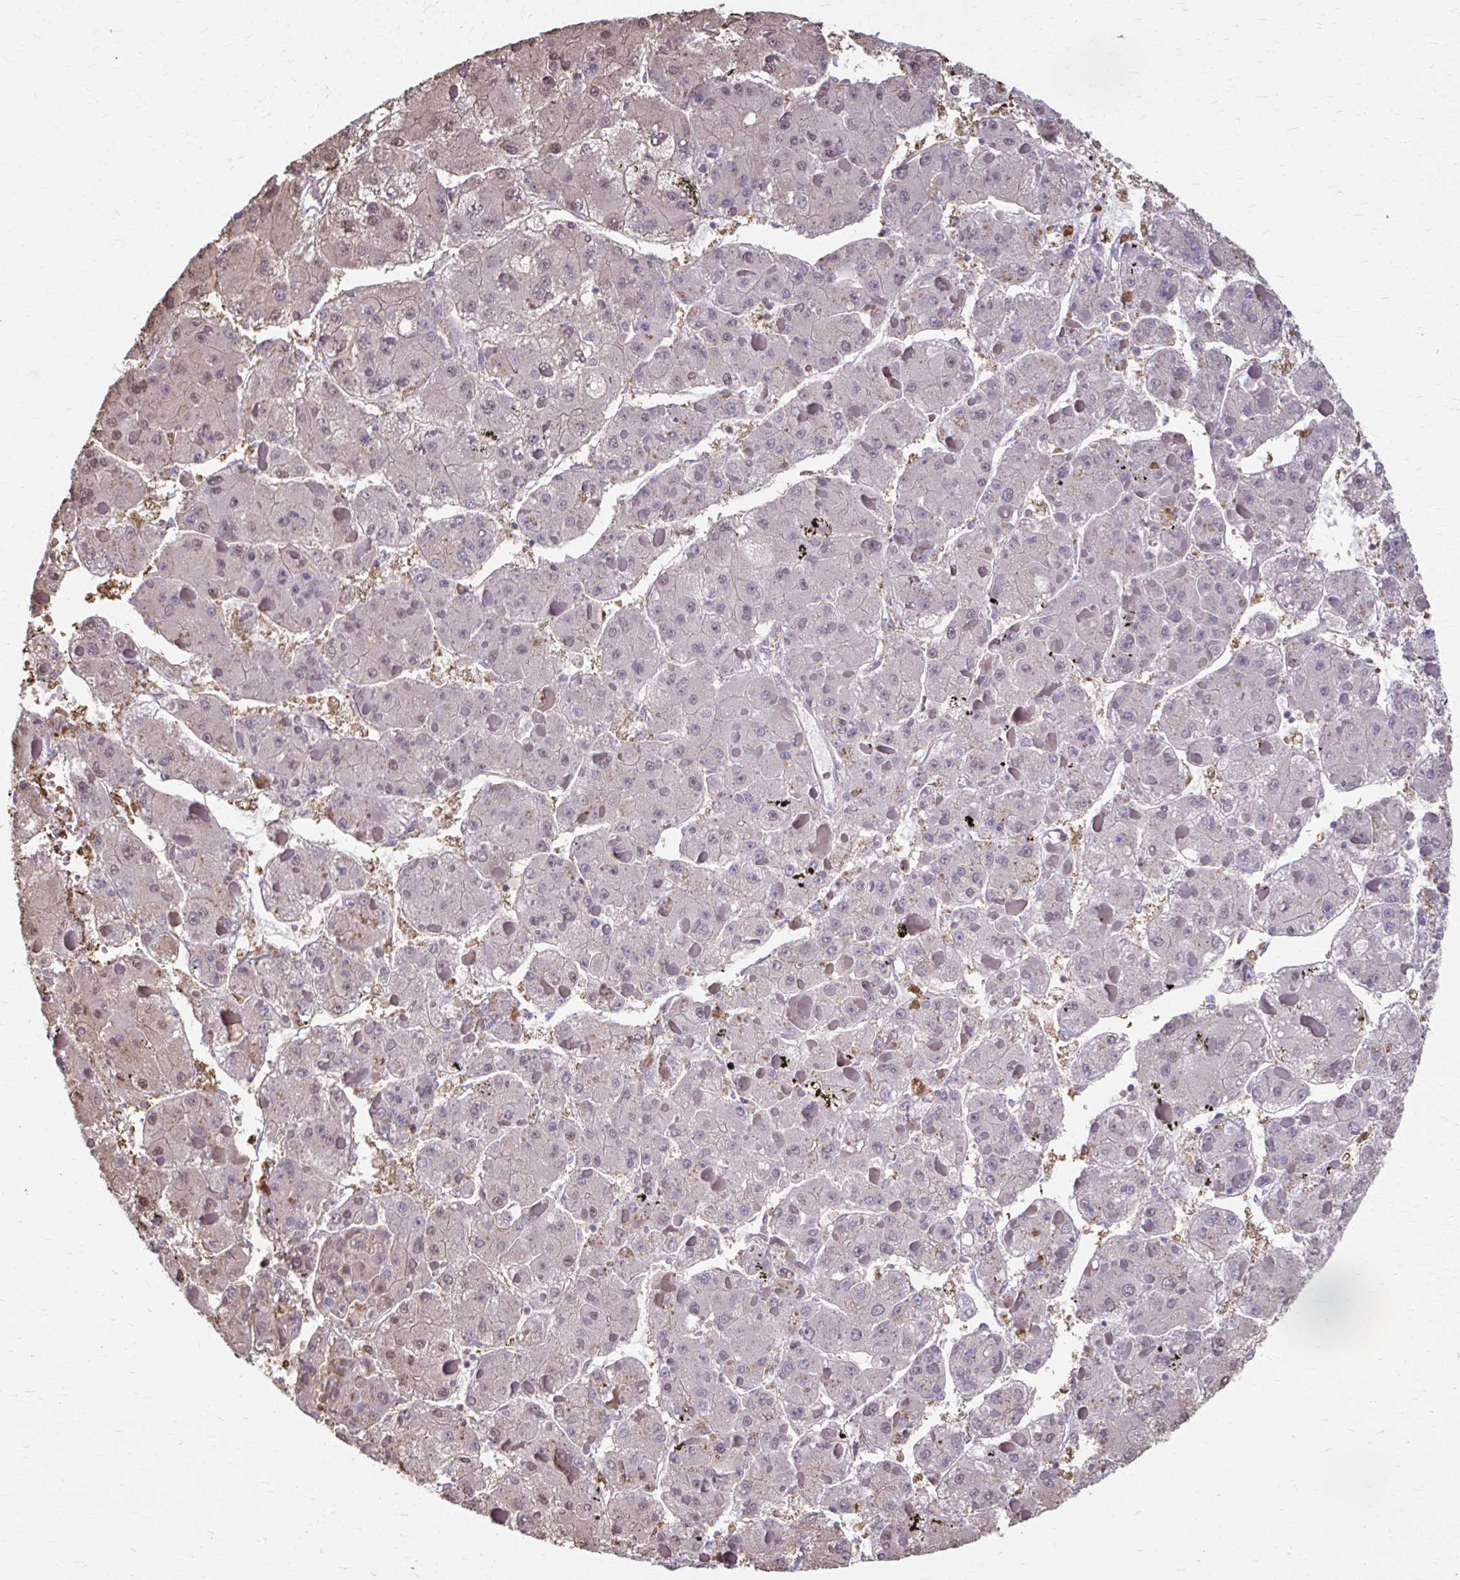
{"staining": {"intensity": "weak", "quantity": "<25%", "location": "nuclear"}, "tissue": "liver cancer", "cell_type": "Tumor cells", "image_type": "cancer", "snomed": [{"axis": "morphology", "description": "Carcinoma, Hepatocellular, NOS"}, {"axis": "topography", "description": "Liver"}], "caption": "The immunohistochemistry photomicrograph has no significant positivity in tumor cells of liver hepatocellular carcinoma tissue. (DAB immunohistochemistry visualized using brightfield microscopy, high magnification).", "gene": "ING4", "patient": {"sex": "female", "age": 73}}